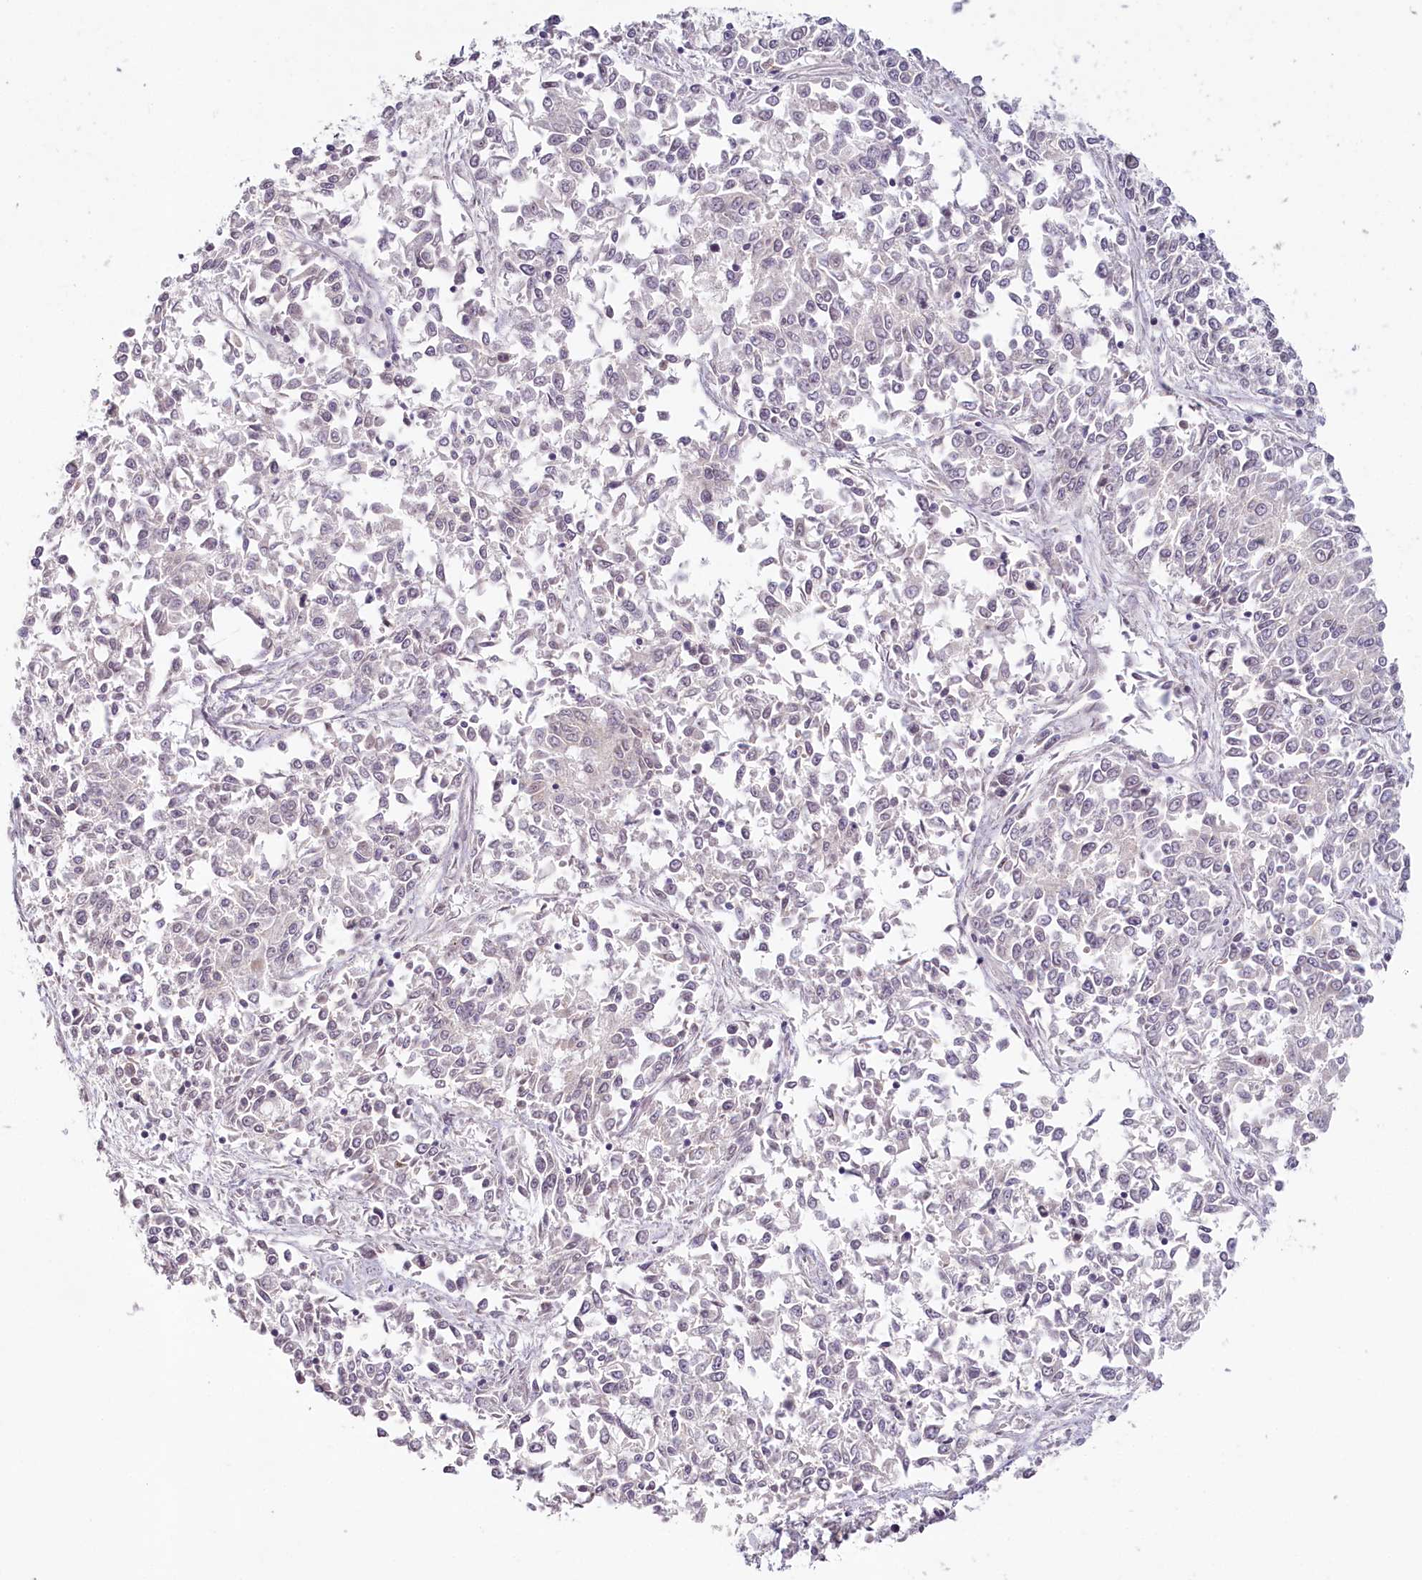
{"staining": {"intensity": "weak", "quantity": "25%-75%", "location": "nuclear"}, "tissue": "endometrial cancer", "cell_type": "Tumor cells", "image_type": "cancer", "snomed": [{"axis": "morphology", "description": "Adenocarcinoma, NOS"}, {"axis": "topography", "description": "Endometrium"}], "caption": "The photomicrograph reveals immunohistochemical staining of adenocarcinoma (endometrial). There is weak nuclear staining is identified in approximately 25%-75% of tumor cells.", "gene": "HPD", "patient": {"sex": "female", "age": 50}}